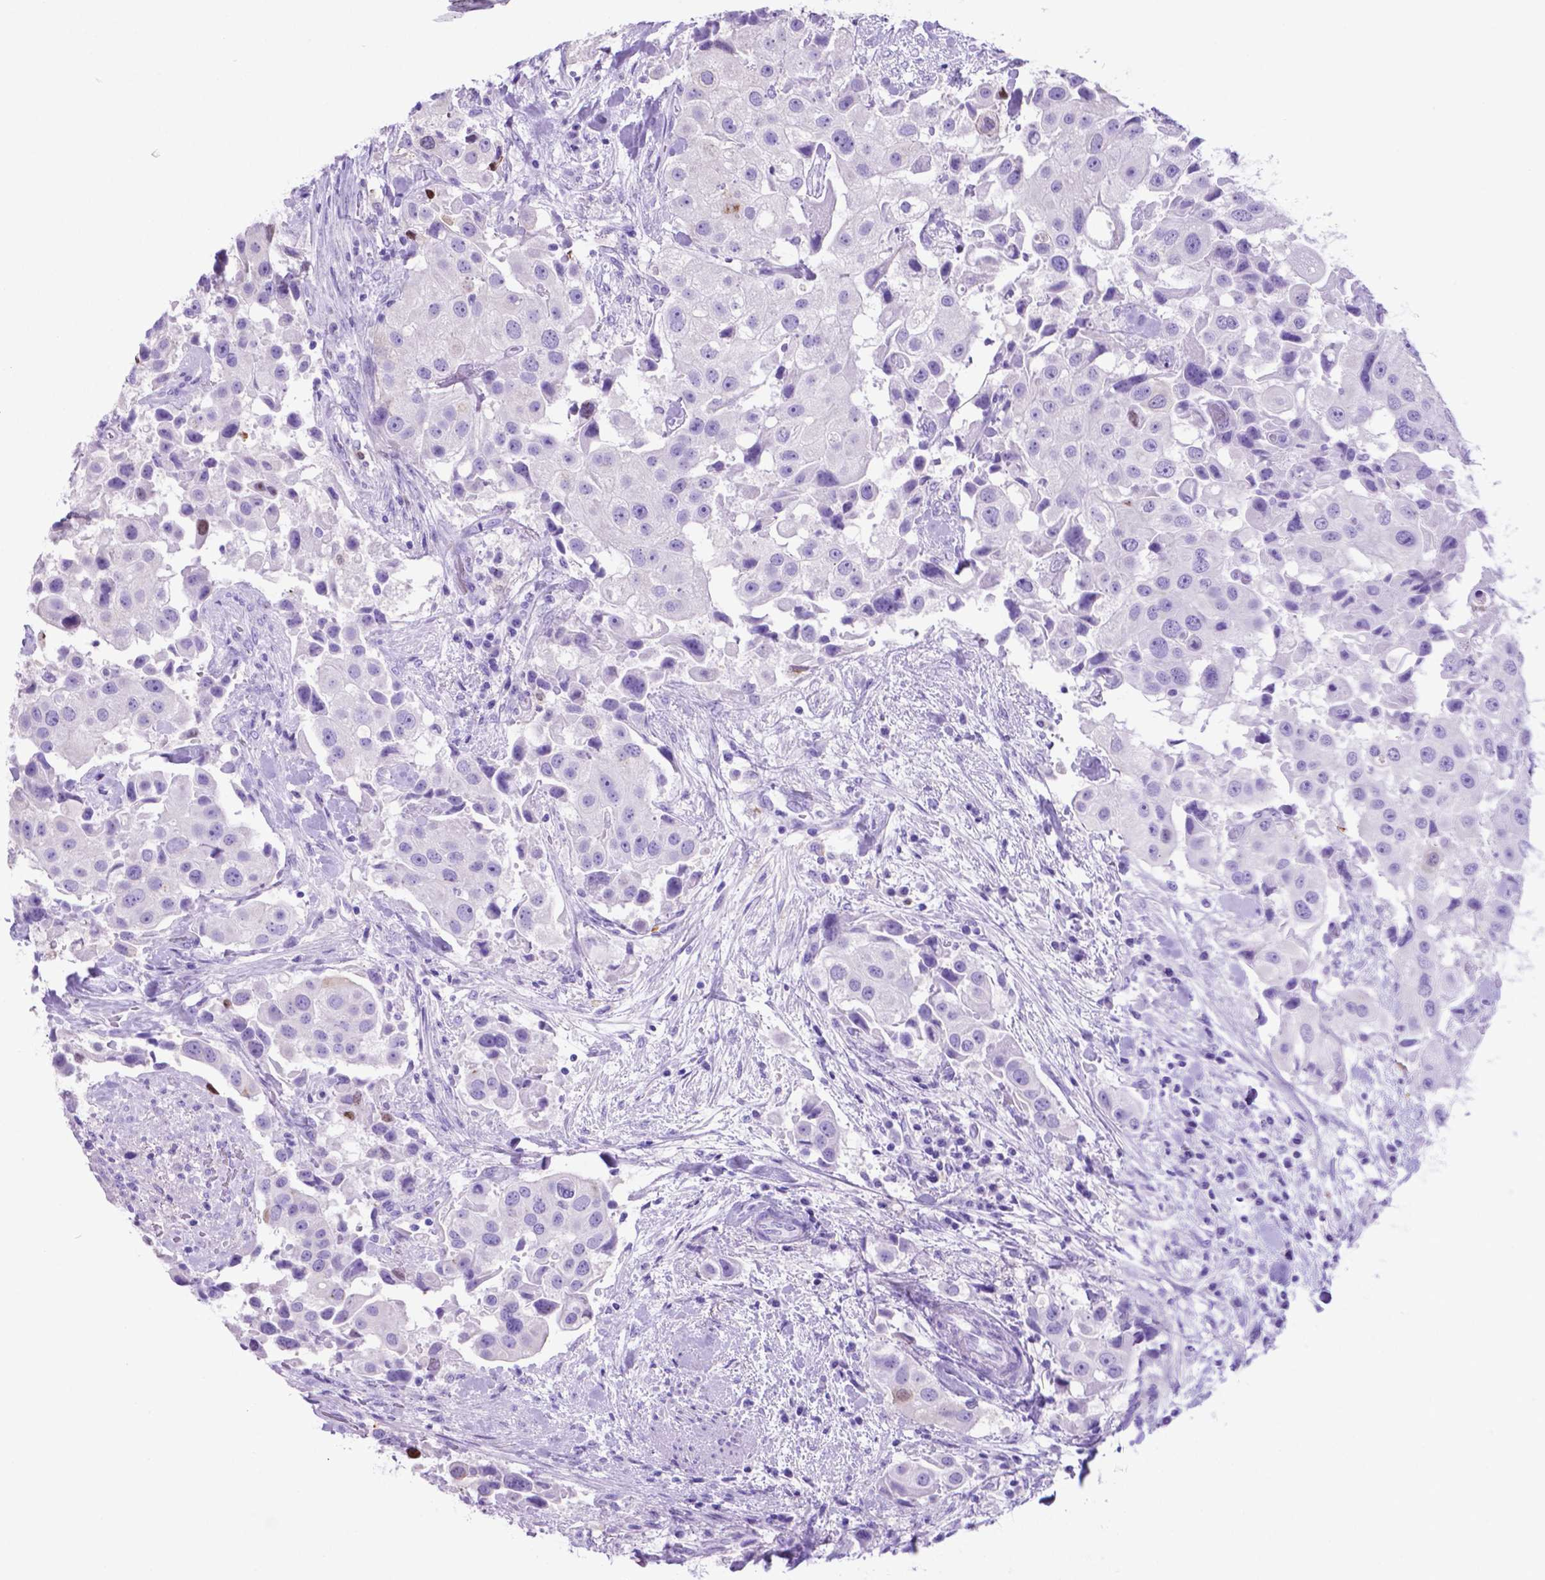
{"staining": {"intensity": "negative", "quantity": "none", "location": "none"}, "tissue": "urothelial cancer", "cell_type": "Tumor cells", "image_type": "cancer", "snomed": [{"axis": "morphology", "description": "Urothelial carcinoma, High grade"}, {"axis": "topography", "description": "Urinary bladder"}], "caption": "The micrograph displays no staining of tumor cells in urothelial cancer.", "gene": "LZTR1", "patient": {"sex": "female", "age": 64}}